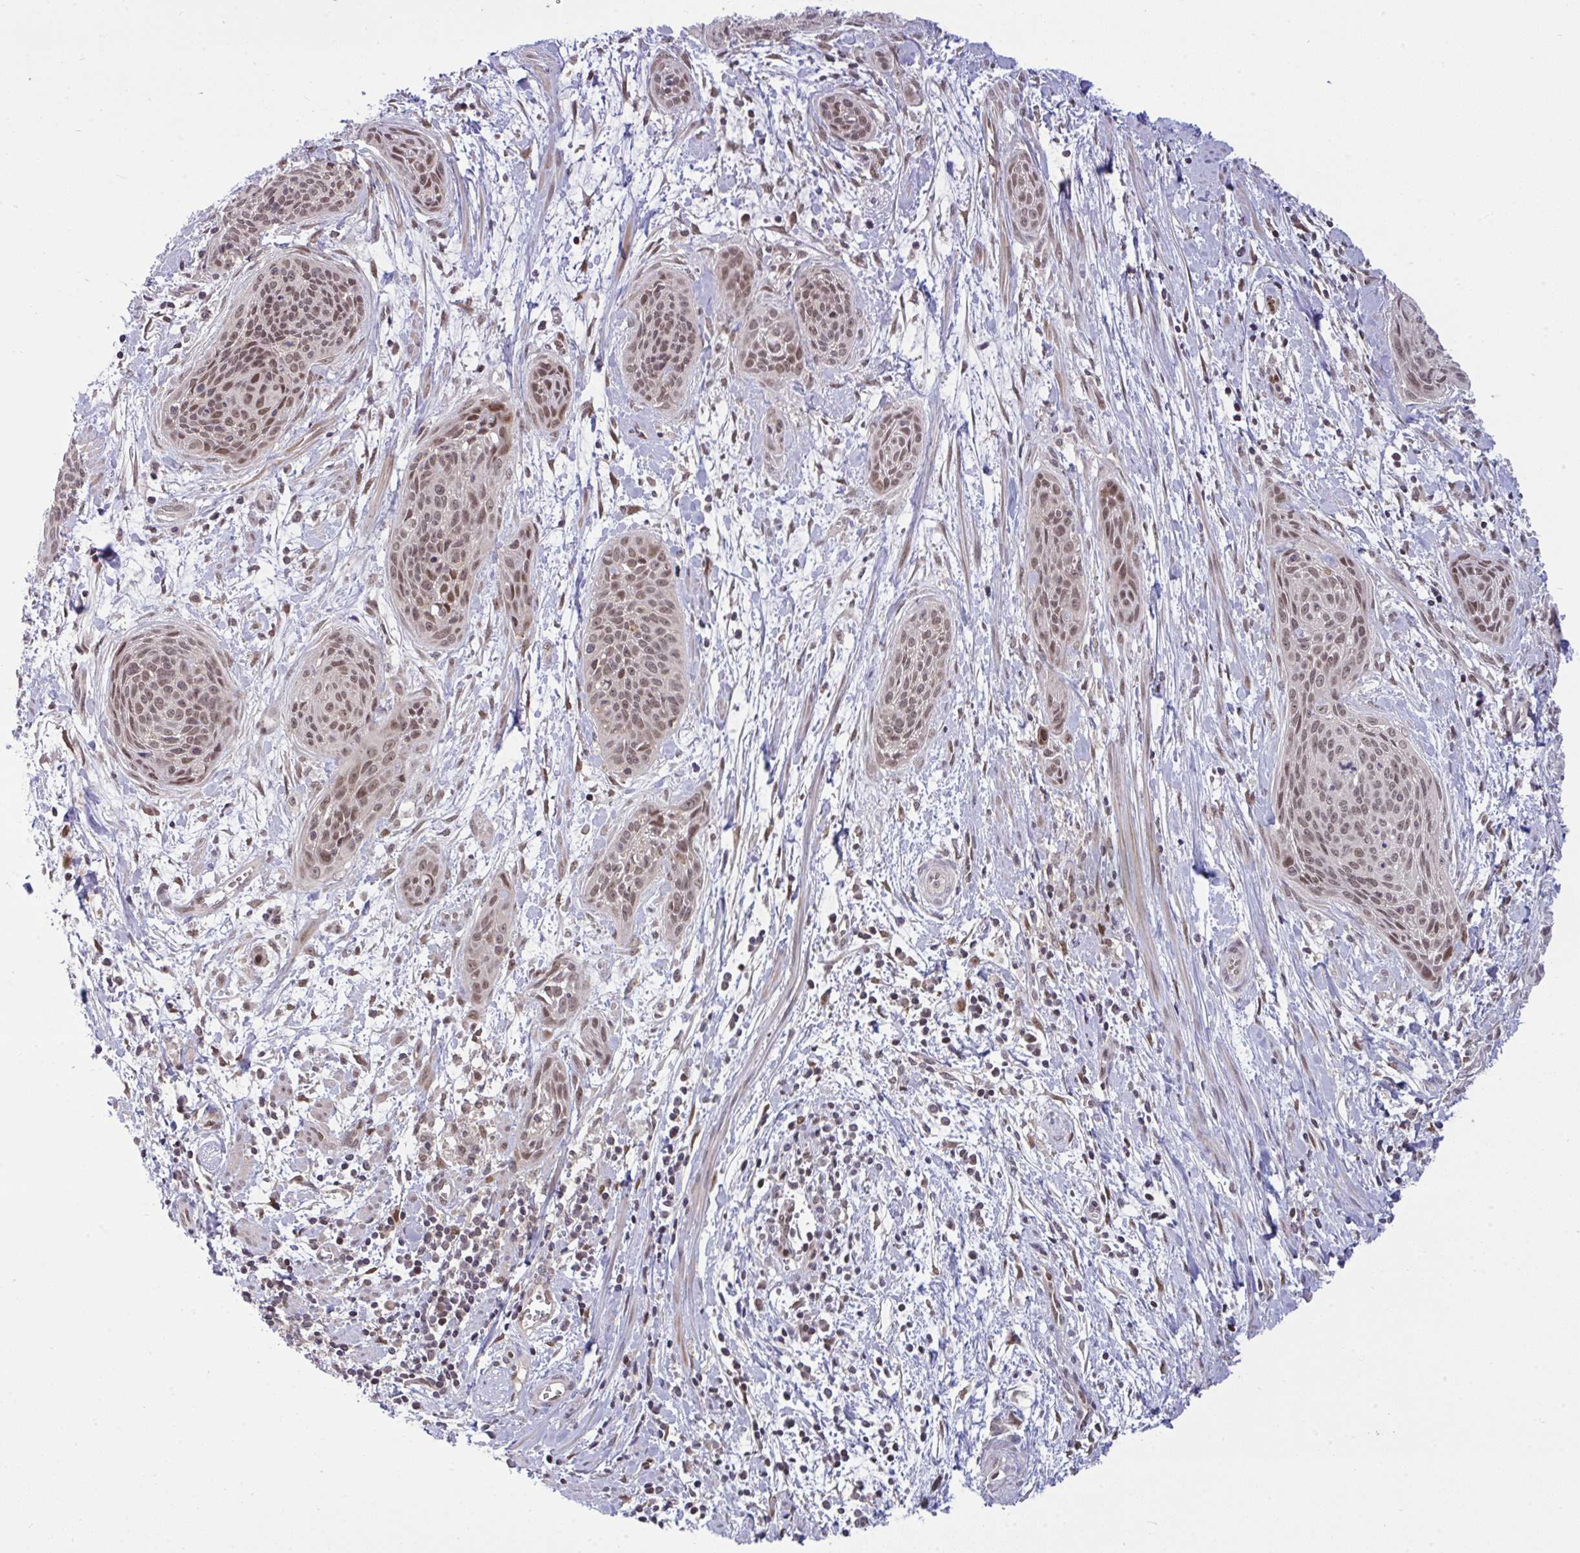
{"staining": {"intensity": "moderate", "quantity": ">75%", "location": "nuclear"}, "tissue": "cervical cancer", "cell_type": "Tumor cells", "image_type": "cancer", "snomed": [{"axis": "morphology", "description": "Squamous cell carcinoma, NOS"}, {"axis": "topography", "description": "Cervix"}], "caption": "There is medium levels of moderate nuclear staining in tumor cells of squamous cell carcinoma (cervical), as demonstrated by immunohistochemical staining (brown color).", "gene": "KLF2", "patient": {"sex": "female", "age": 55}}